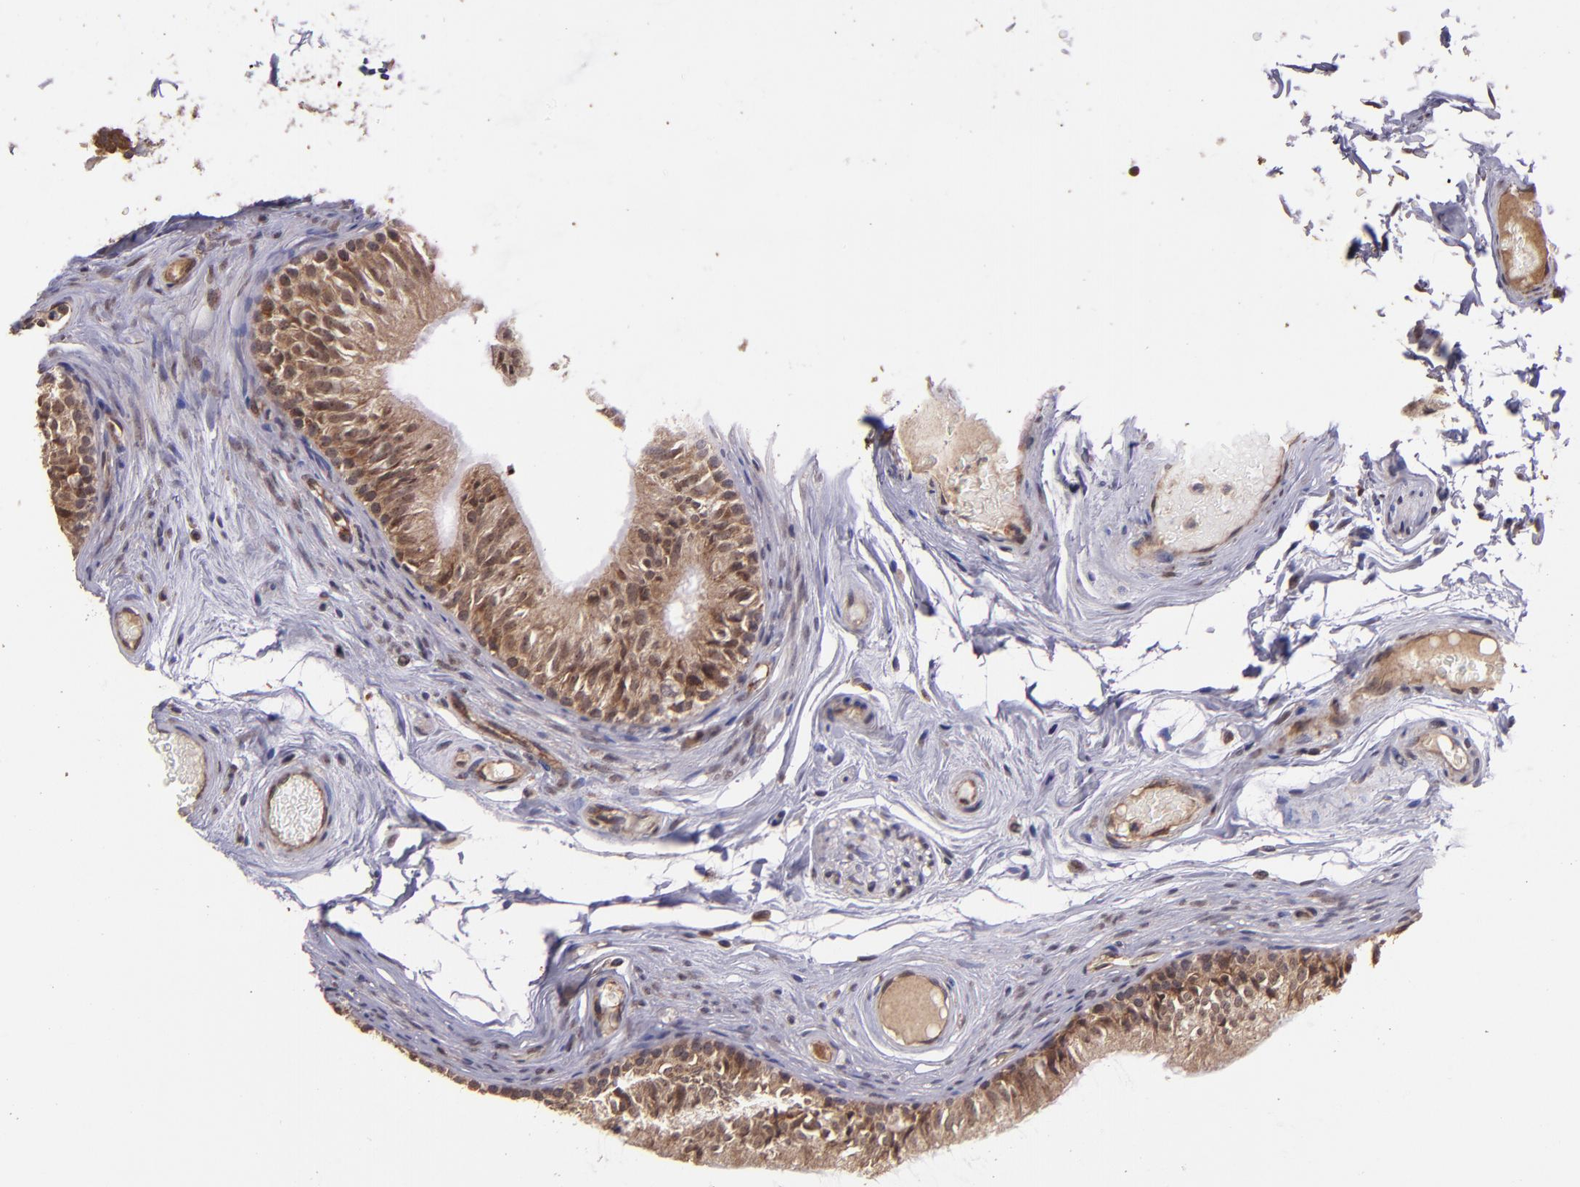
{"staining": {"intensity": "strong", "quantity": ">75%", "location": "cytoplasmic/membranous"}, "tissue": "epididymis", "cell_type": "Glandular cells", "image_type": "normal", "snomed": [{"axis": "morphology", "description": "Normal tissue, NOS"}, {"axis": "topography", "description": "Testis"}, {"axis": "topography", "description": "Epididymis"}], "caption": "Immunohistochemistry (IHC) micrograph of unremarkable epididymis: human epididymis stained using immunohistochemistry displays high levels of strong protein expression localized specifically in the cytoplasmic/membranous of glandular cells, appearing as a cytoplasmic/membranous brown color.", "gene": "USP51", "patient": {"sex": "male", "age": 36}}